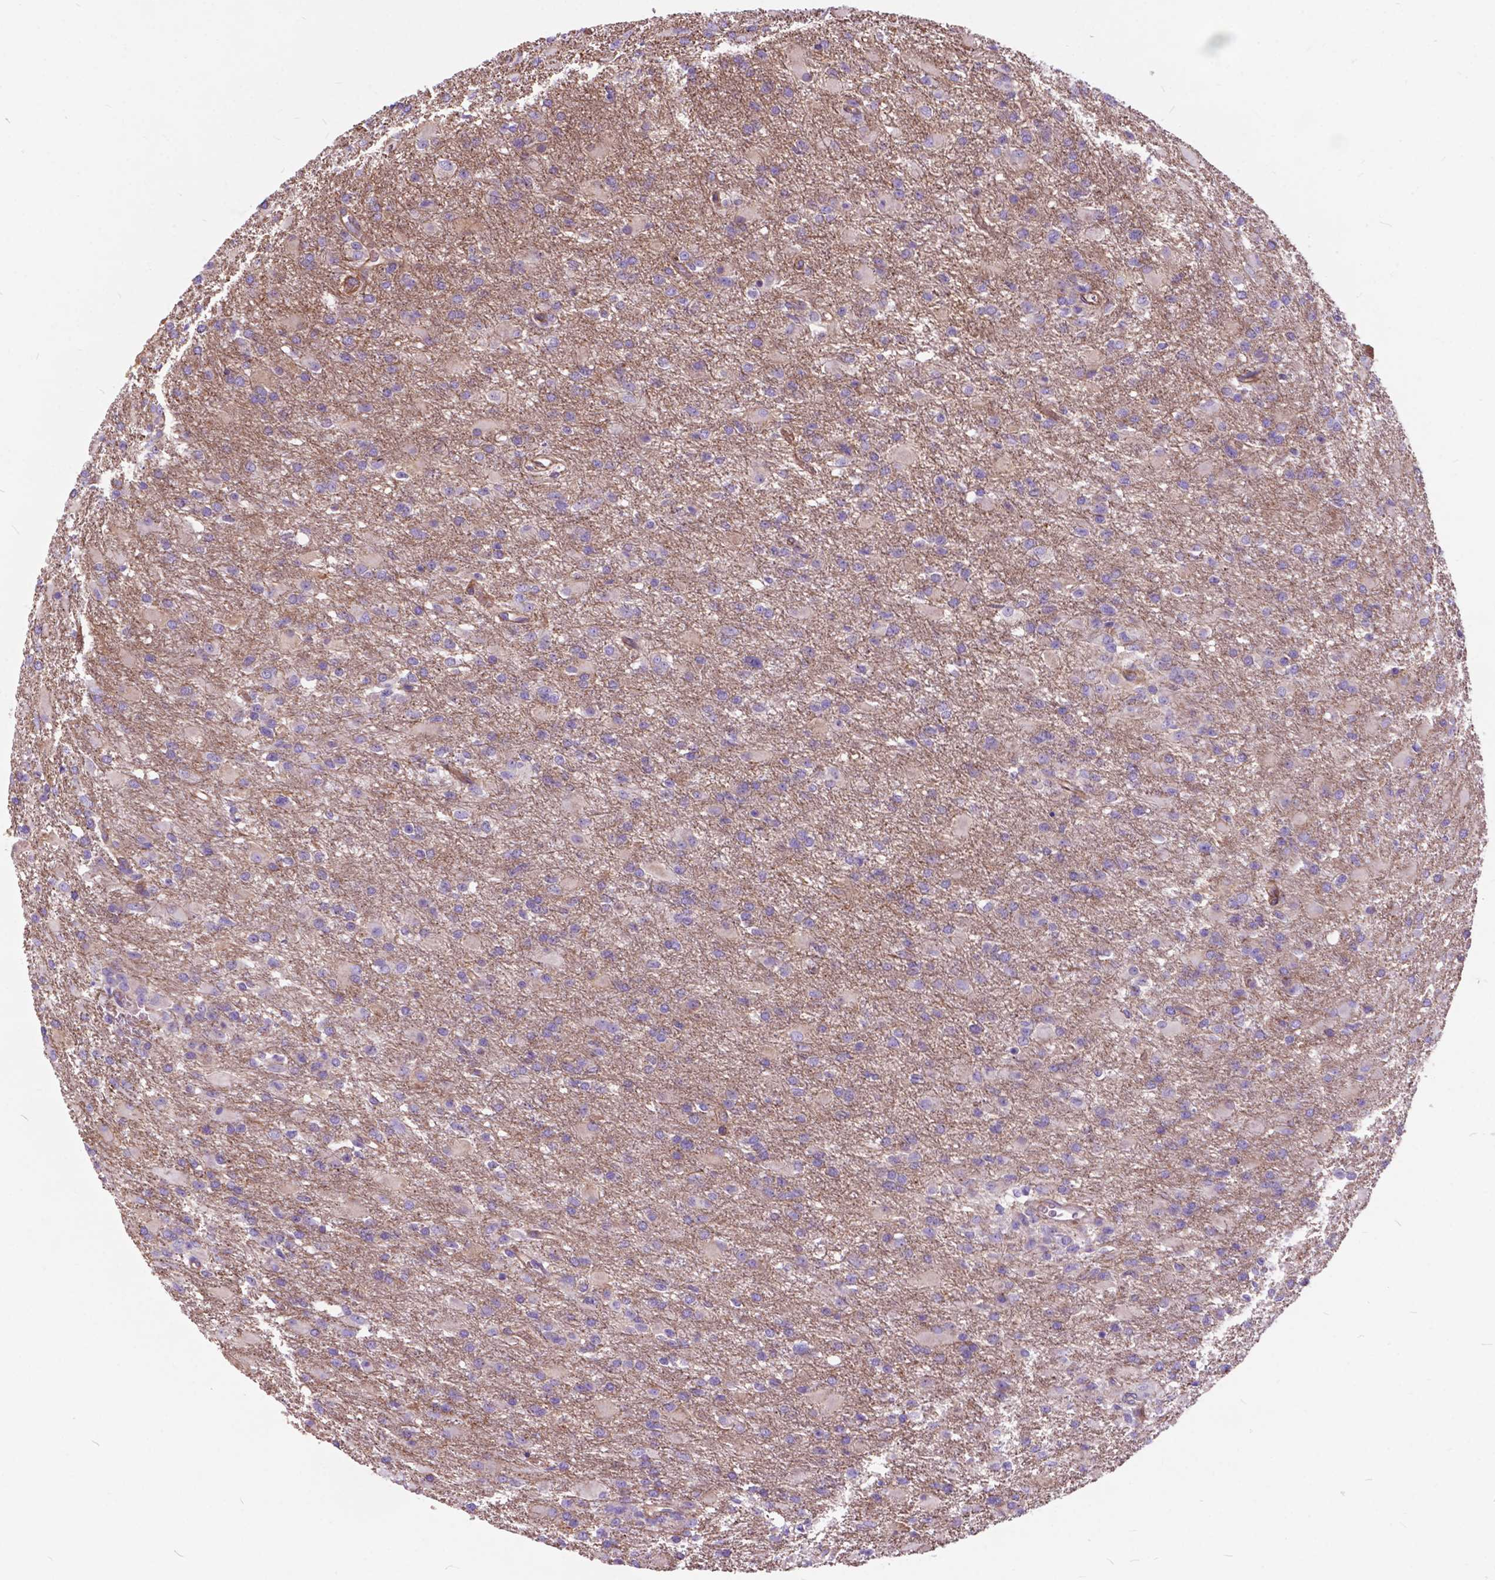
{"staining": {"intensity": "negative", "quantity": "none", "location": "none"}, "tissue": "glioma", "cell_type": "Tumor cells", "image_type": "cancer", "snomed": [{"axis": "morphology", "description": "Glioma, malignant, High grade"}, {"axis": "topography", "description": "Brain"}], "caption": "A photomicrograph of human glioma is negative for staining in tumor cells. The staining was performed using DAB (3,3'-diaminobenzidine) to visualize the protein expression in brown, while the nuclei were stained in blue with hematoxylin (Magnification: 20x).", "gene": "FLT4", "patient": {"sex": "male", "age": 68}}